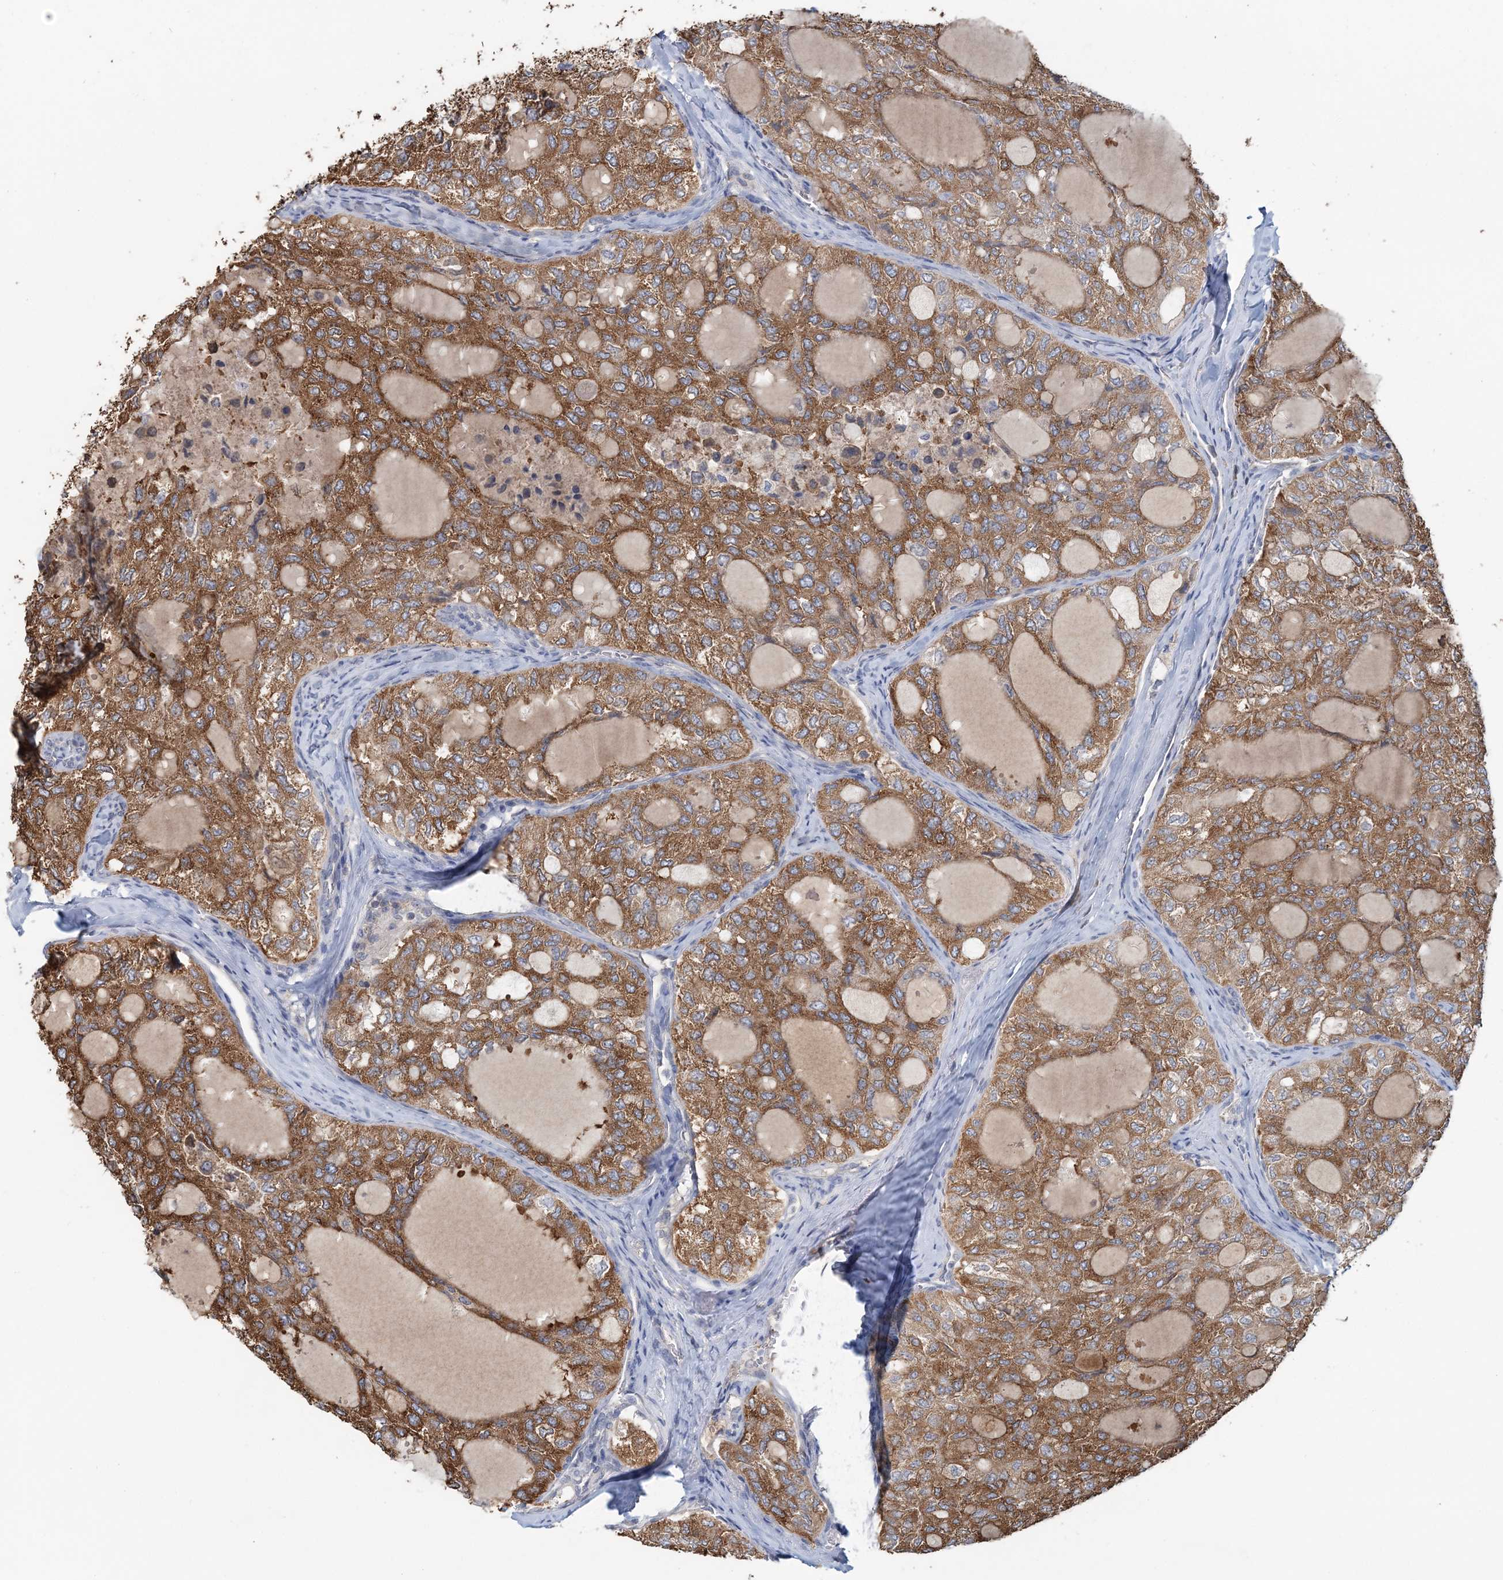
{"staining": {"intensity": "moderate", "quantity": ">75%", "location": "cytoplasmic/membranous"}, "tissue": "thyroid cancer", "cell_type": "Tumor cells", "image_type": "cancer", "snomed": [{"axis": "morphology", "description": "Follicular adenoma carcinoma, NOS"}, {"axis": "topography", "description": "Thyroid gland"}], "caption": "Tumor cells exhibit moderate cytoplasmic/membranous staining in about >75% of cells in thyroid cancer.", "gene": "RNF25", "patient": {"sex": "male", "age": 75}}